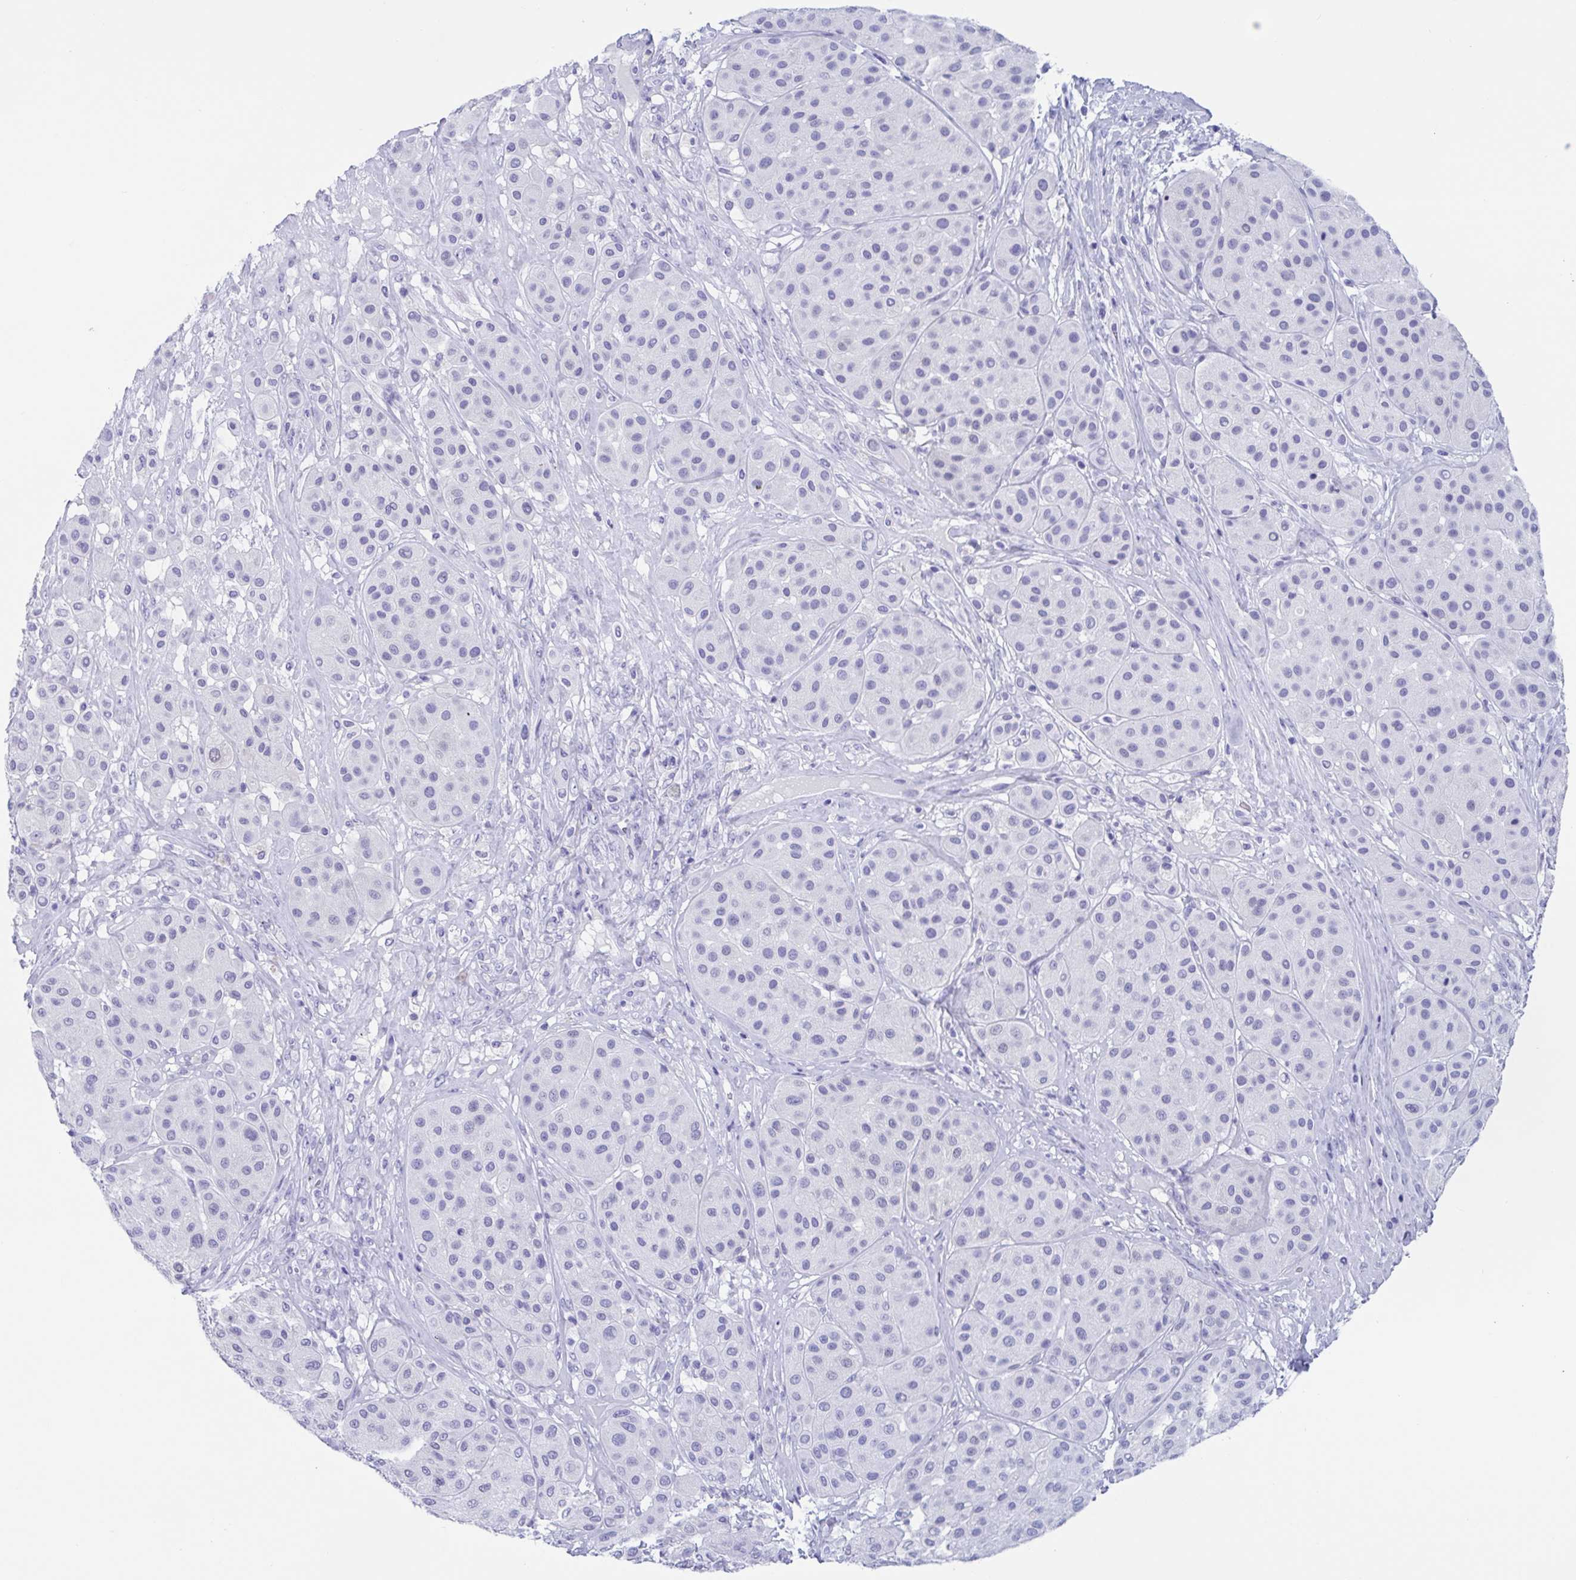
{"staining": {"intensity": "negative", "quantity": "none", "location": "none"}, "tissue": "melanoma", "cell_type": "Tumor cells", "image_type": "cancer", "snomed": [{"axis": "morphology", "description": "Malignant melanoma, Metastatic site"}, {"axis": "topography", "description": "Smooth muscle"}], "caption": "Immunohistochemistry (IHC) histopathology image of neoplastic tissue: malignant melanoma (metastatic site) stained with DAB reveals no significant protein expression in tumor cells. Brightfield microscopy of IHC stained with DAB (3,3'-diaminobenzidine) (brown) and hematoxylin (blue), captured at high magnification.", "gene": "CDX4", "patient": {"sex": "male", "age": 41}}